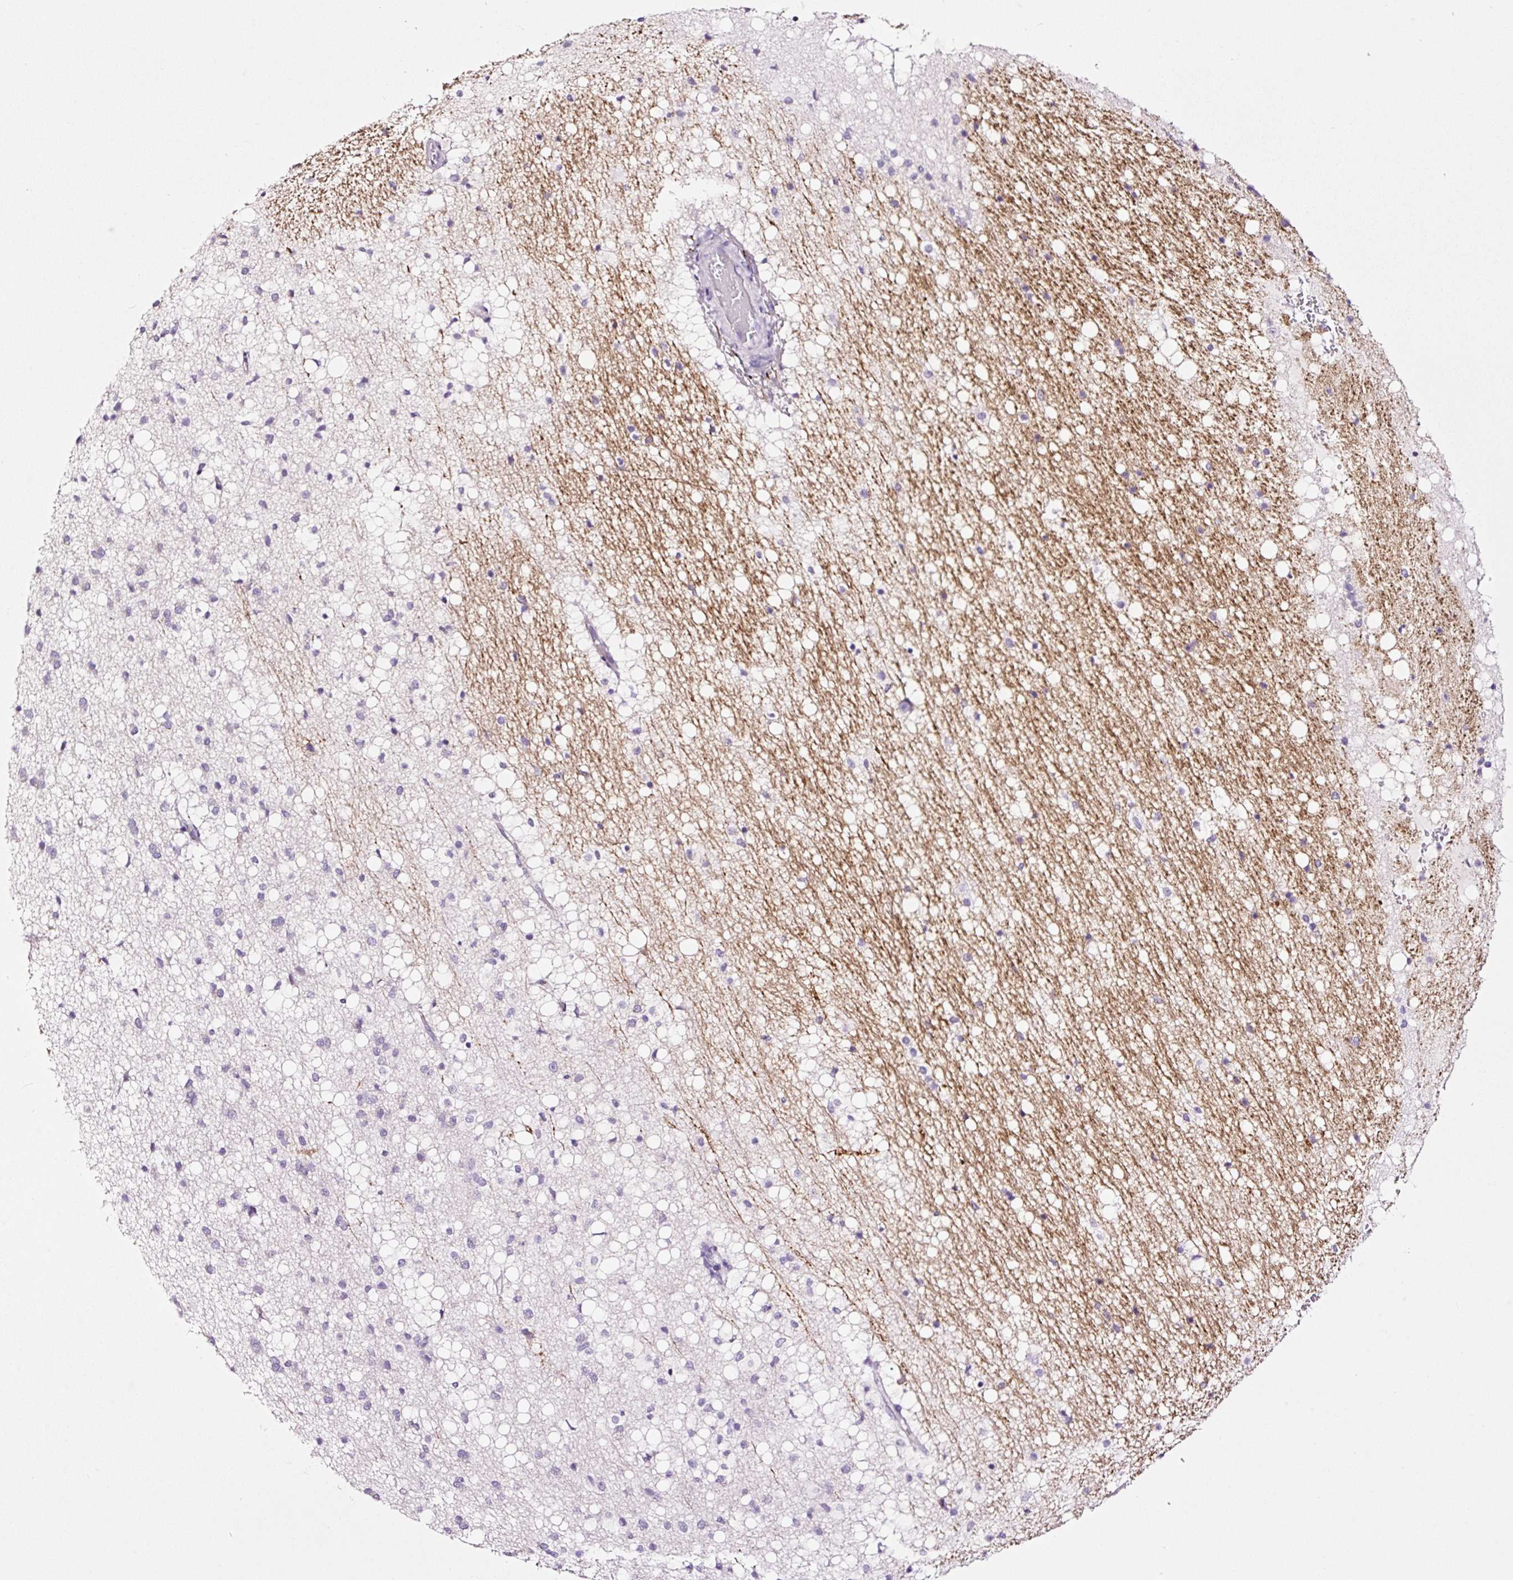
{"staining": {"intensity": "negative", "quantity": "none", "location": "none"}, "tissue": "caudate", "cell_type": "Glial cells", "image_type": "normal", "snomed": [{"axis": "morphology", "description": "Normal tissue, NOS"}, {"axis": "topography", "description": "Lateral ventricle wall"}], "caption": "Immunohistochemical staining of unremarkable human caudate reveals no significant positivity in glial cells.", "gene": "PAM", "patient": {"sex": "male", "age": 37}}